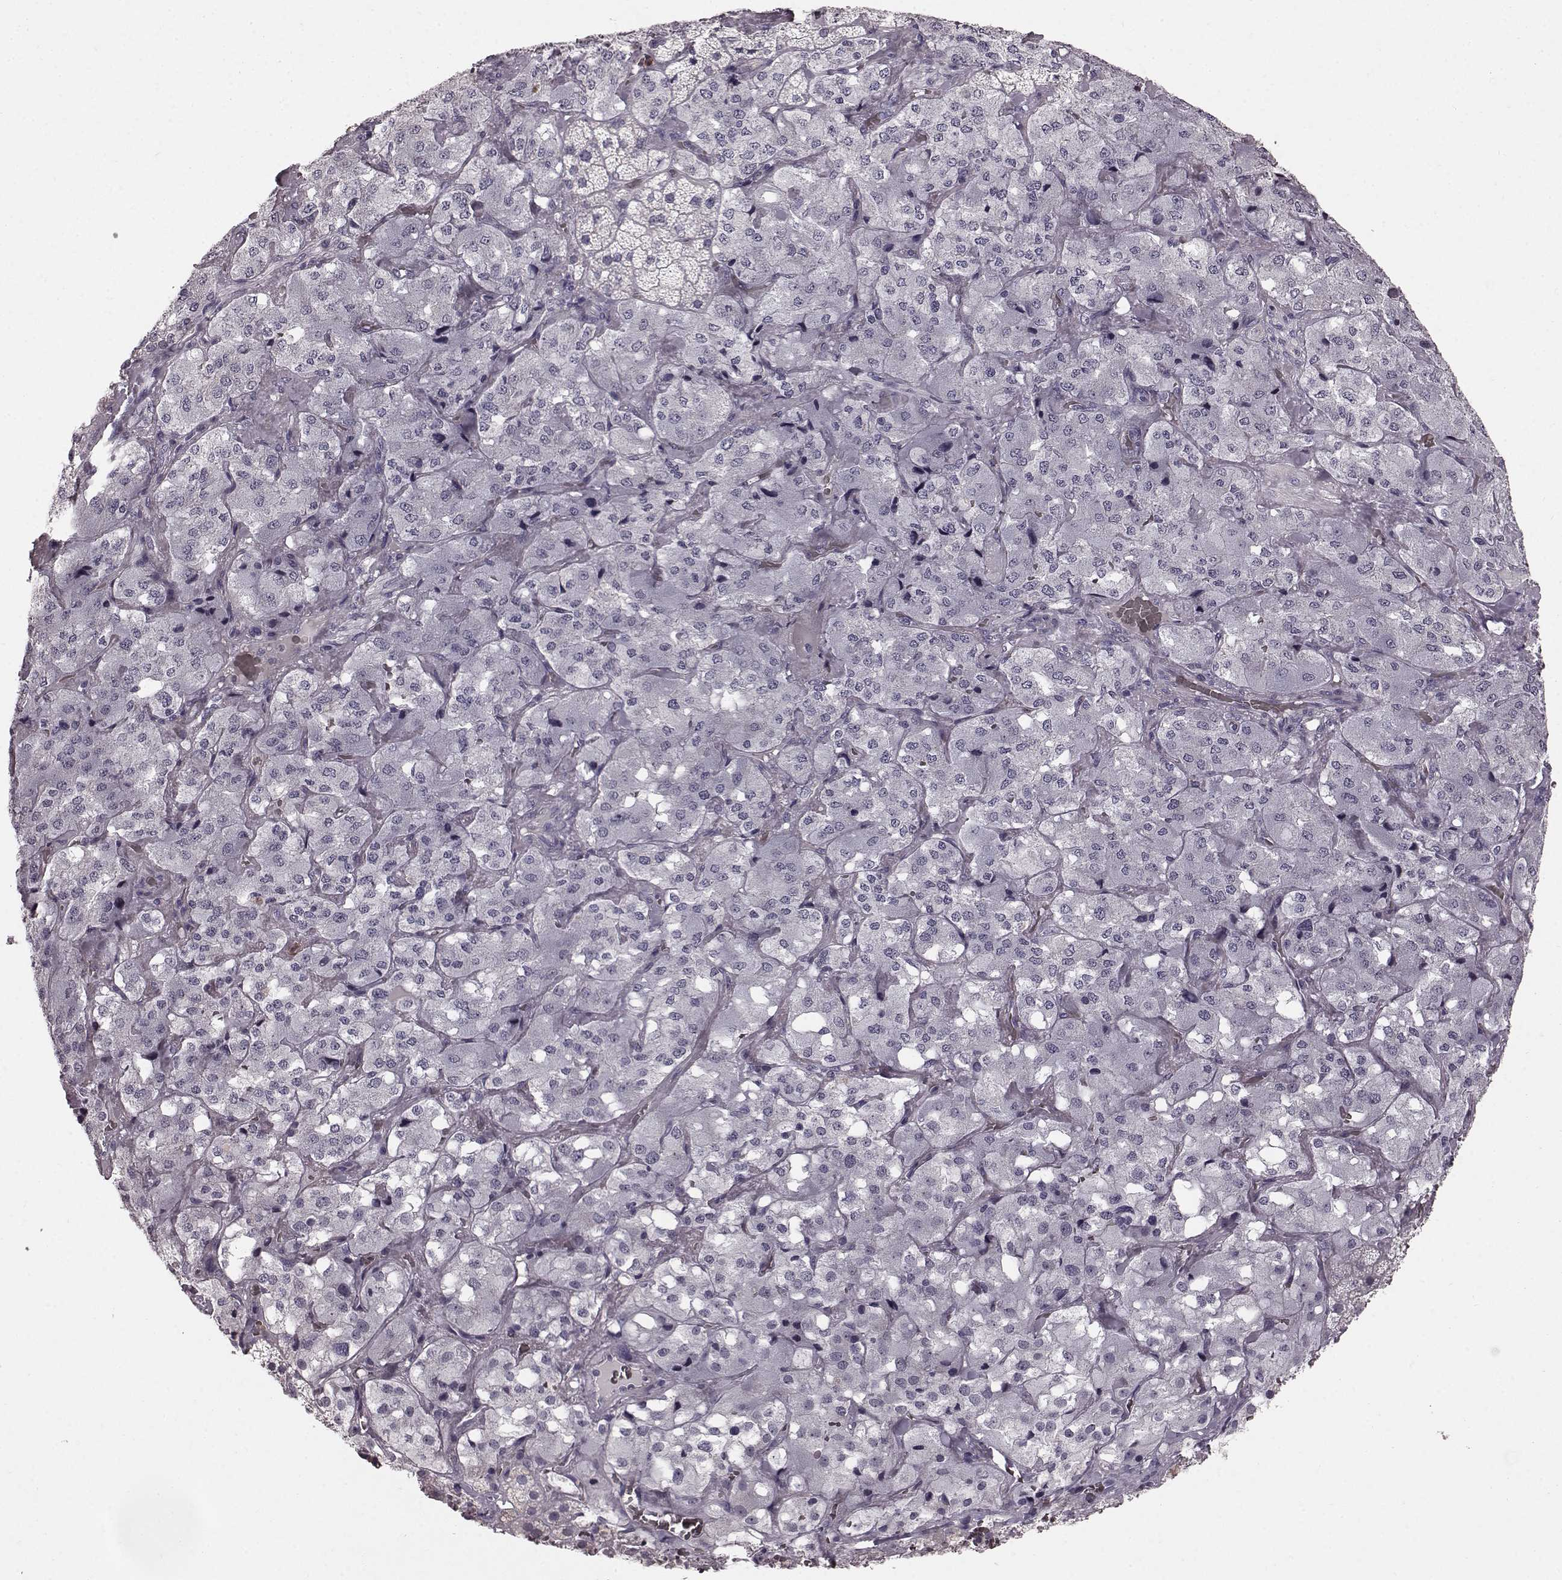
{"staining": {"intensity": "negative", "quantity": "none", "location": "none"}, "tissue": "adrenal gland", "cell_type": "Glandular cells", "image_type": "normal", "snomed": [{"axis": "morphology", "description": "Normal tissue, NOS"}, {"axis": "topography", "description": "Adrenal gland"}], "caption": "The photomicrograph shows no staining of glandular cells in unremarkable adrenal gland. (DAB immunohistochemistry (IHC), high magnification).", "gene": "FUT4", "patient": {"sex": "male", "age": 57}}